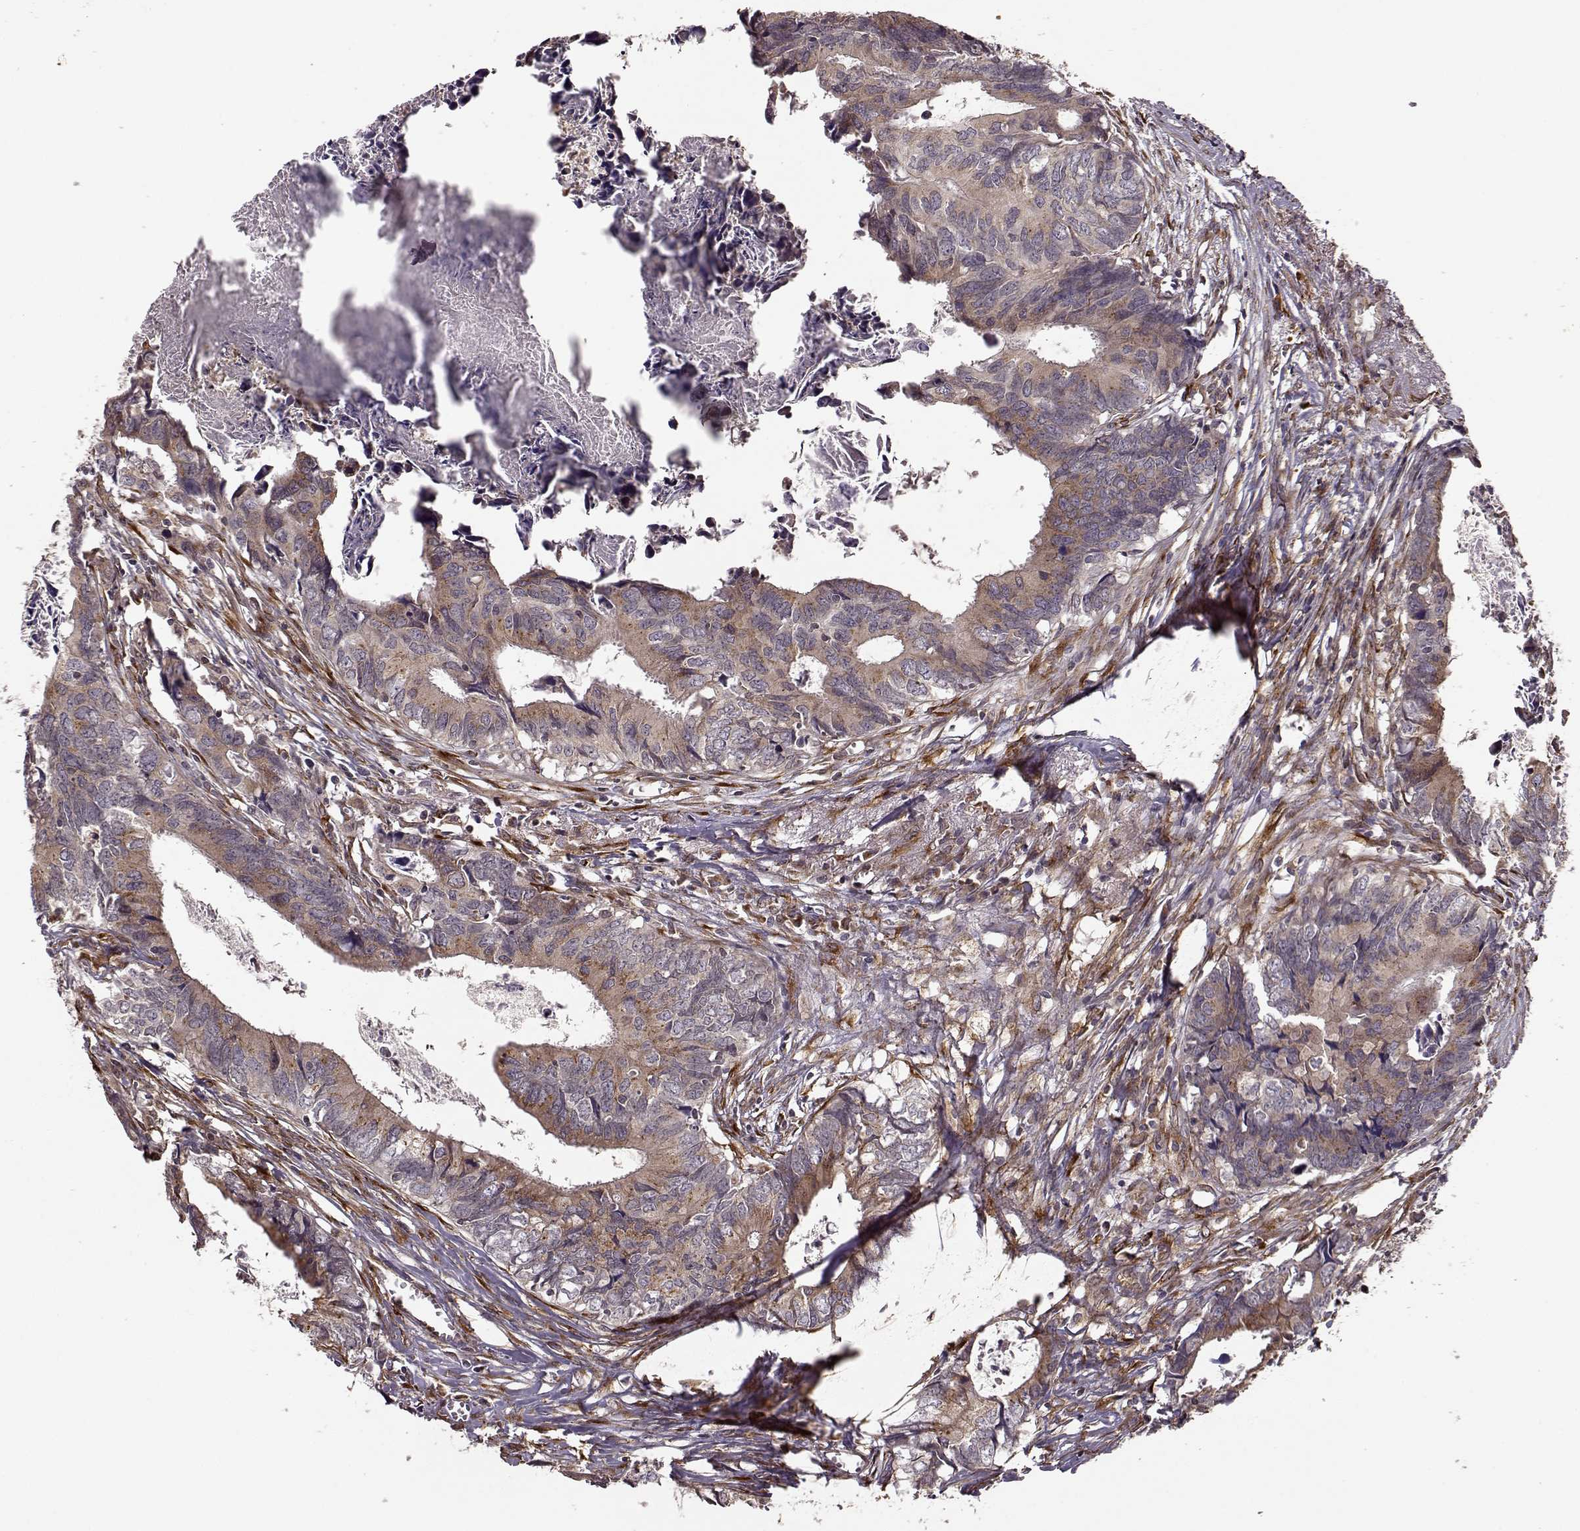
{"staining": {"intensity": "moderate", "quantity": "25%-75%", "location": "cytoplasmic/membranous"}, "tissue": "colorectal cancer", "cell_type": "Tumor cells", "image_type": "cancer", "snomed": [{"axis": "morphology", "description": "Adenocarcinoma, NOS"}, {"axis": "topography", "description": "Colon"}], "caption": "Tumor cells show medium levels of moderate cytoplasmic/membranous positivity in about 25%-75% of cells in colorectal cancer (adenocarcinoma).", "gene": "YIPF5", "patient": {"sex": "female", "age": 82}}